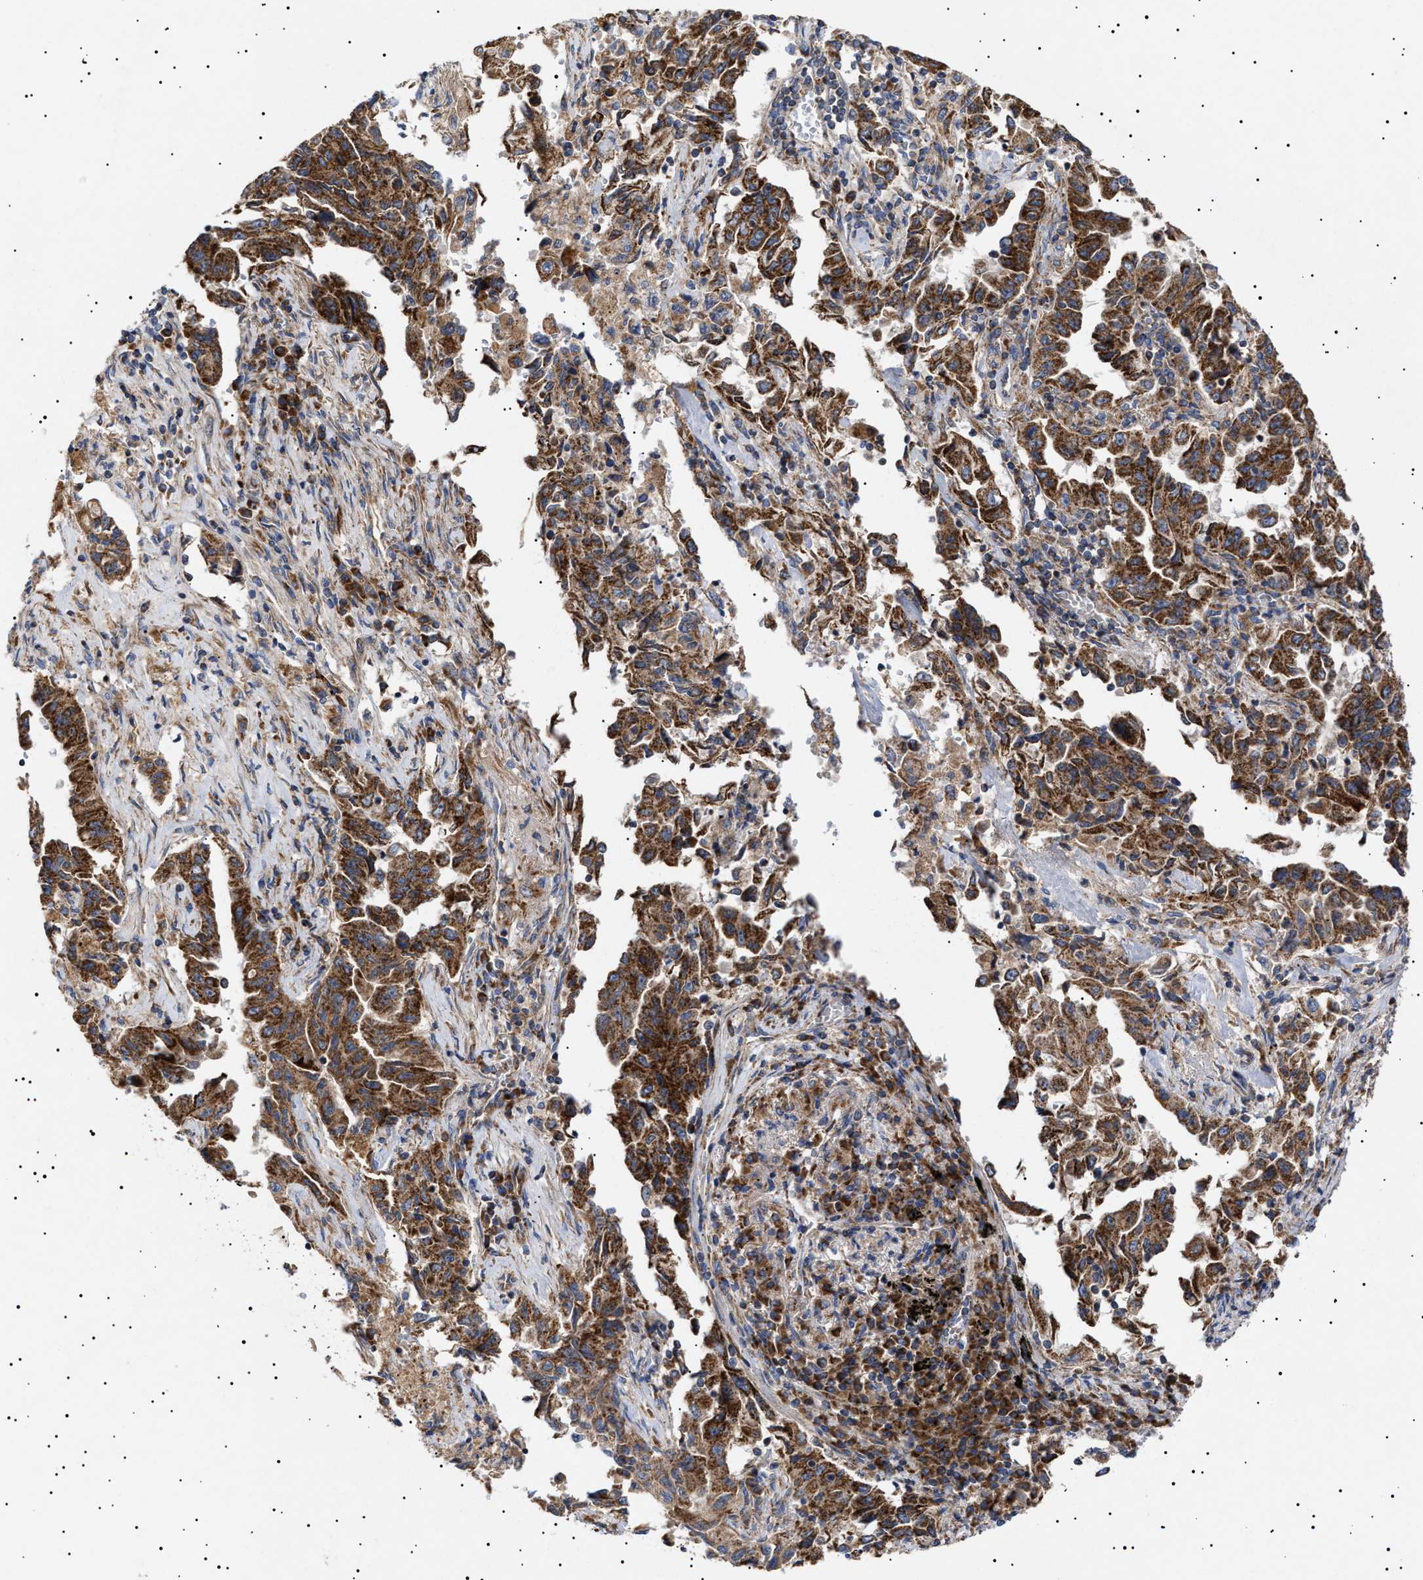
{"staining": {"intensity": "strong", "quantity": ">75%", "location": "cytoplasmic/membranous"}, "tissue": "lung cancer", "cell_type": "Tumor cells", "image_type": "cancer", "snomed": [{"axis": "morphology", "description": "Adenocarcinoma, NOS"}, {"axis": "topography", "description": "Lung"}], "caption": "Lung adenocarcinoma tissue reveals strong cytoplasmic/membranous positivity in about >75% of tumor cells, visualized by immunohistochemistry.", "gene": "MRPL10", "patient": {"sex": "female", "age": 51}}